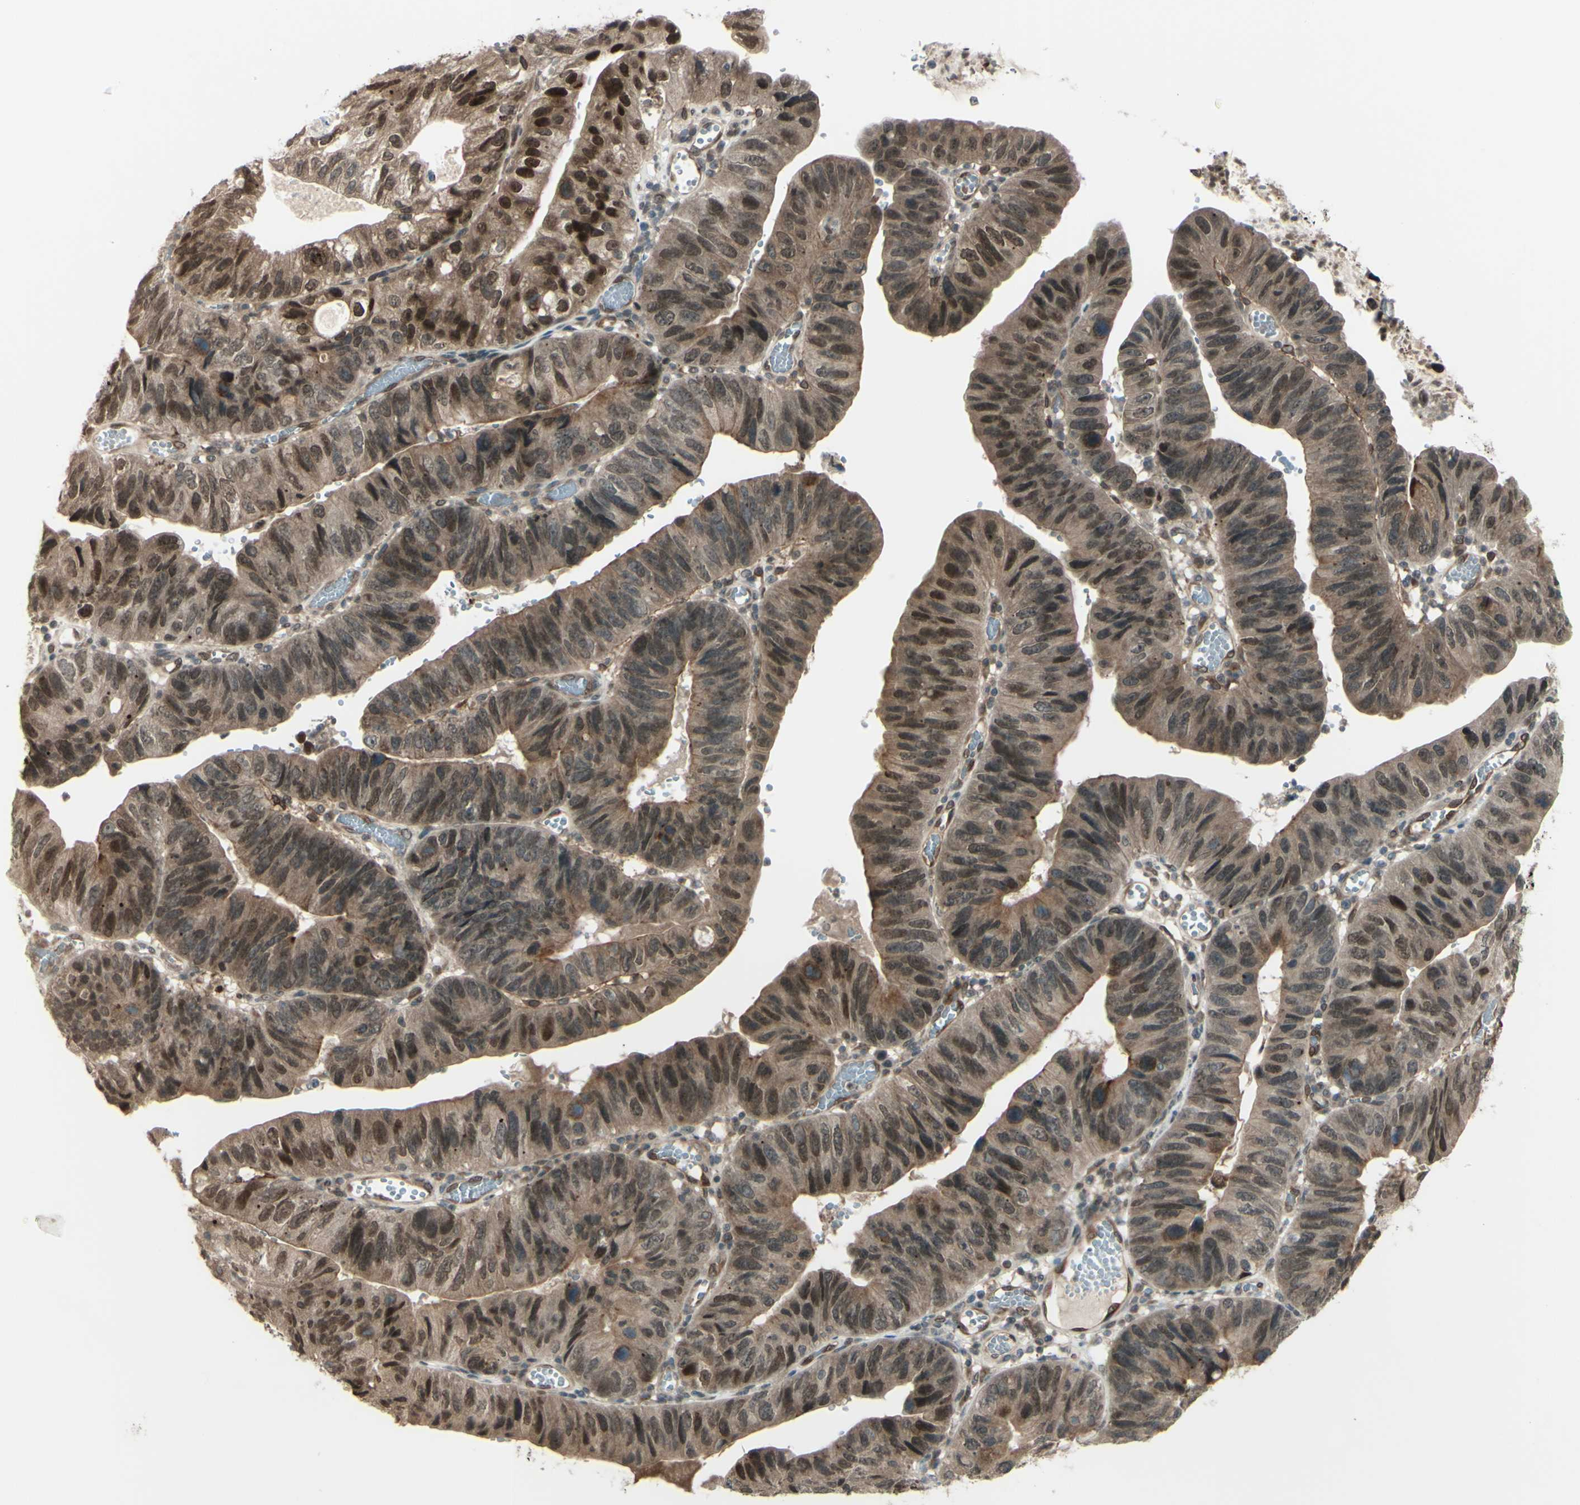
{"staining": {"intensity": "moderate", "quantity": ">75%", "location": "cytoplasmic/membranous,nuclear"}, "tissue": "stomach cancer", "cell_type": "Tumor cells", "image_type": "cancer", "snomed": [{"axis": "morphology", "description": "Adenocarcinoma, NOS"}, {"axis": "topography", "description": "Stomach"}], "caption": "Moderate cytoplasmic/membranous and nuclear protein positivity is present in approximately >75% of tumor cells in adenocarcinoma (stomach). The protein of interest is stained brown, and the nuclei are stained in blue (DAB IHC with brightfield microscopy, high magnification).", "gene": "MLF2", "patient": {"sex": "male", "age": 59}}